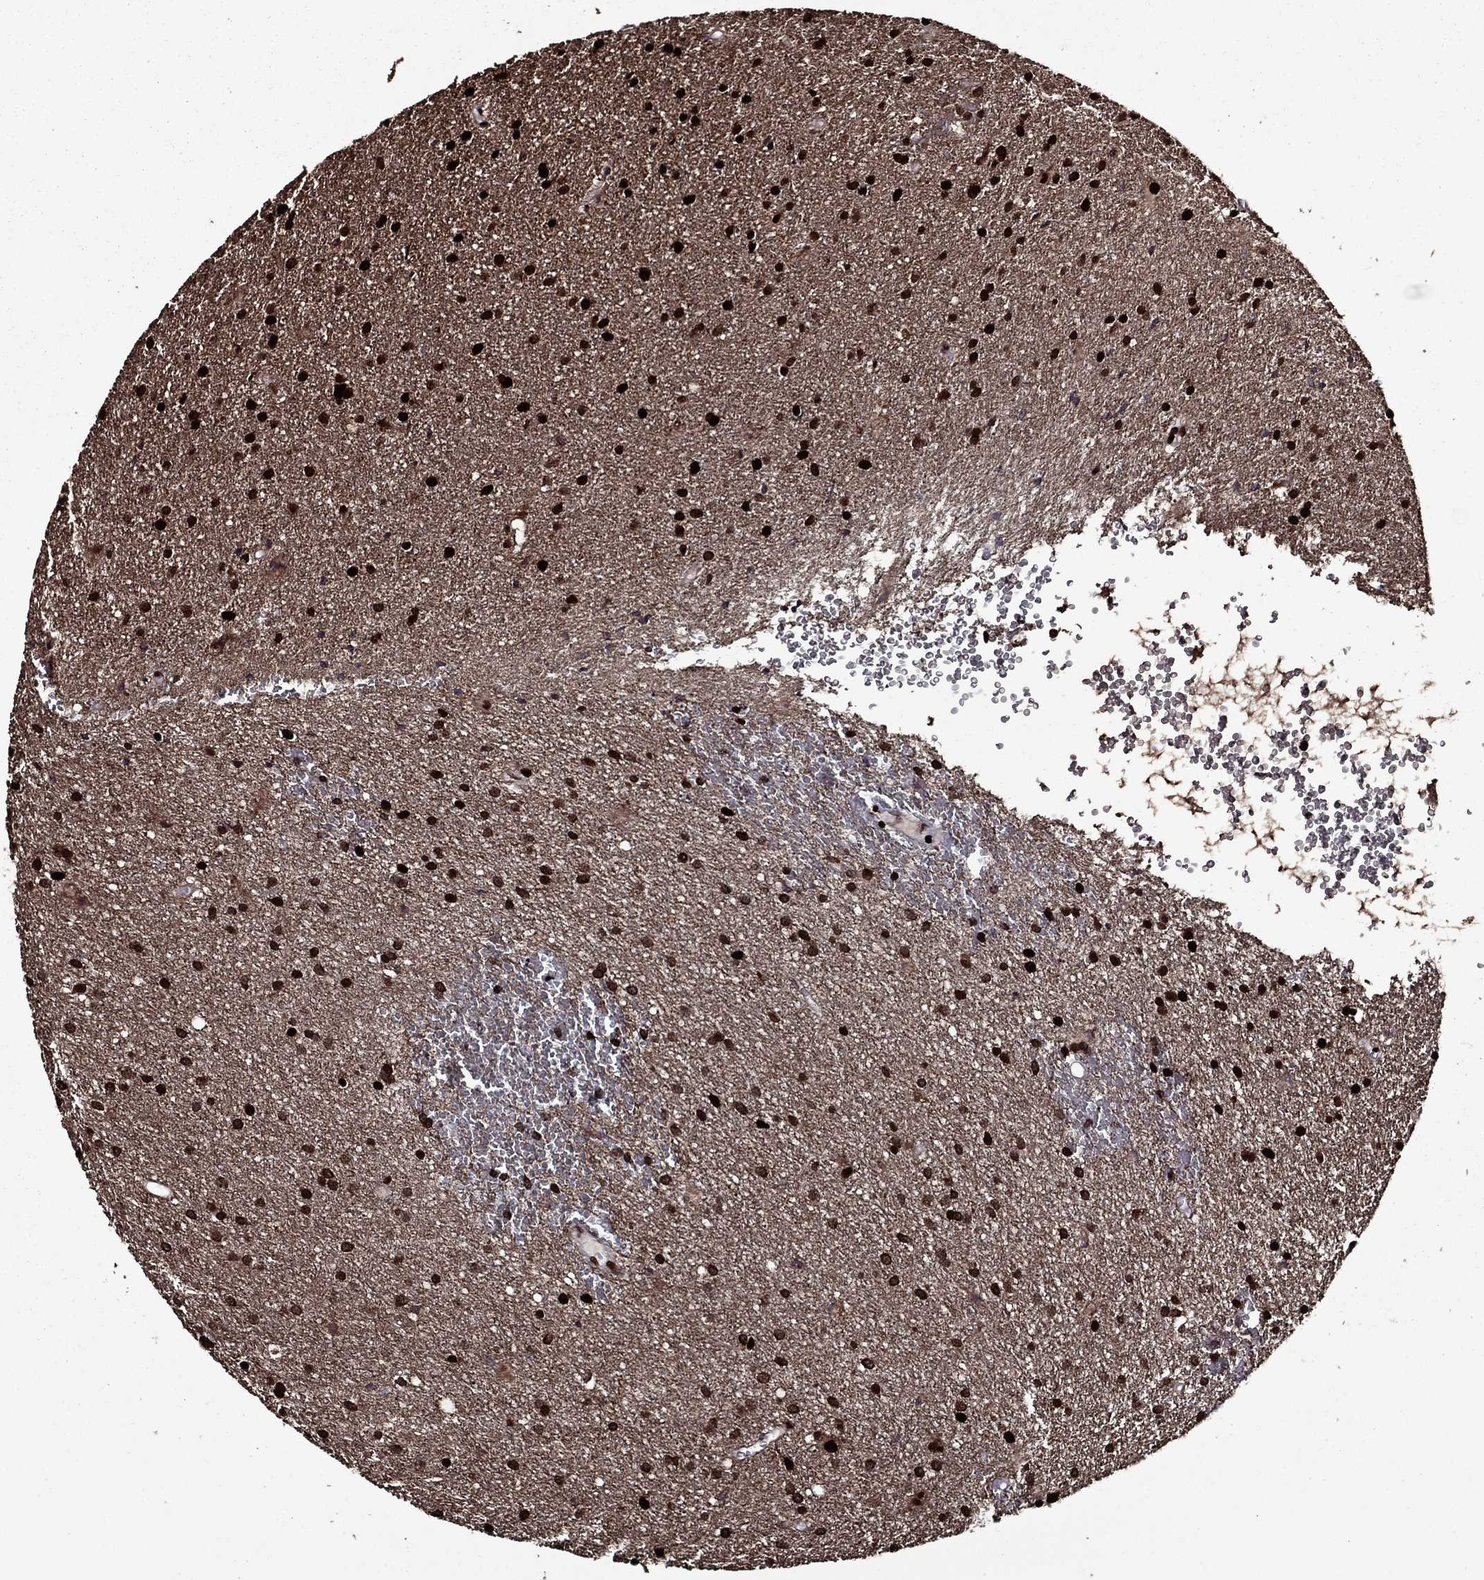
{"staining": {"intensity": "strong", "quantity": ">75%", "location": "nuclear"}, "tissue": "glioma", "cell_type": "Tumor cells", "image_type": "cancer", "snomed": [{"axis": "morphology", "description": "Glioma, malignant, Low grade"}, {"axis": "topography", "description": "Brain"}], "caption": "Immunohistochemistry of glioma exhibits high levels of strong nuclear staining in about >75% of tumor cells. The staining is performed using DAB brown chromogen to label protein expression. The nuclei are counter-stained blue using hematoxylin.", "gene": "LIMK1", "patient": {"sex": "male", "age": 58}}